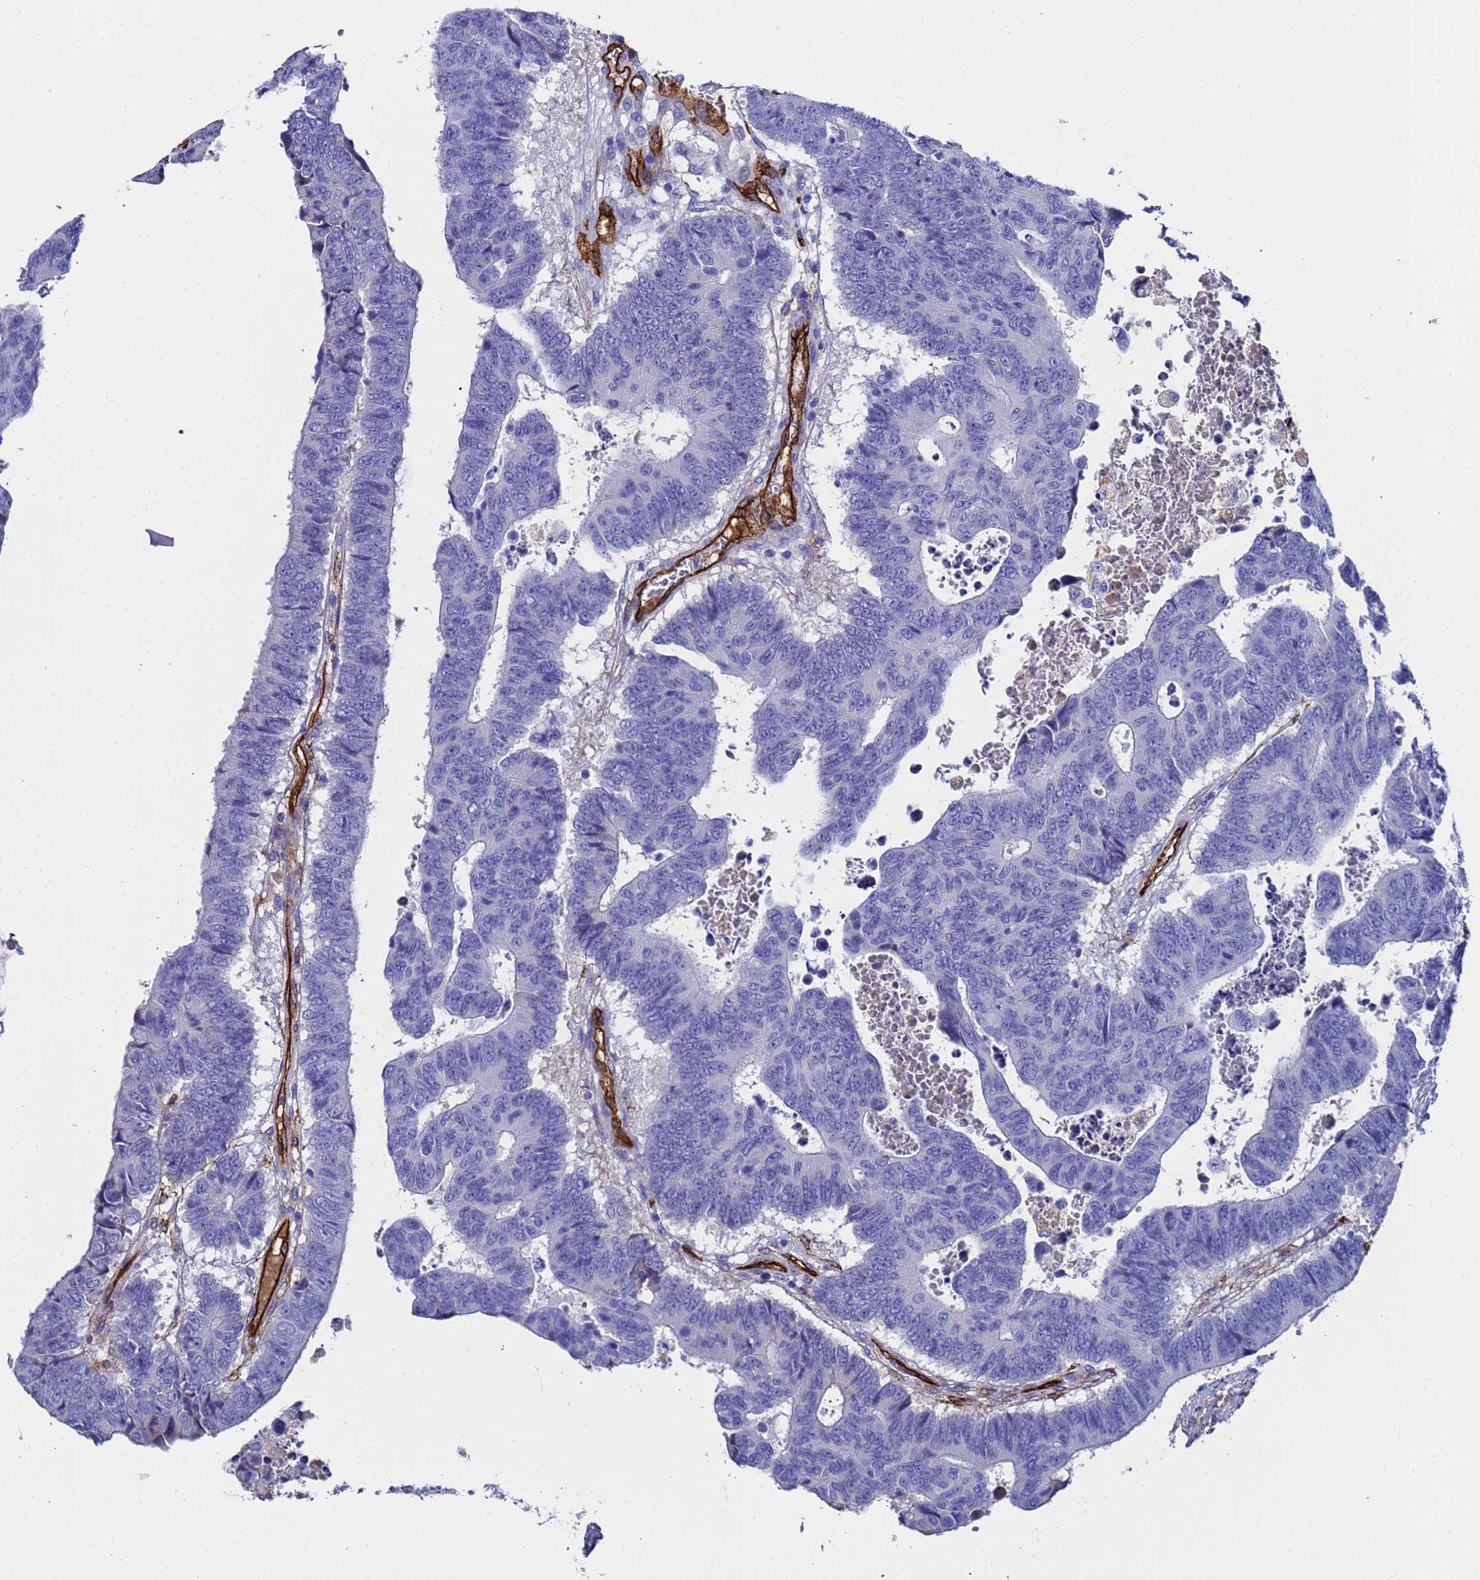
{"staining": {"intensity": "negative", "quantity": "none", "location": "none"}, "tissue": "colorectal cancer", "cell_type": "Tumor cells", "image_type": "cancer", "snomed": [{"axis": "morphology", "description": "Adenocarcinoma, NOS"}, {"axis": "topography", "description": "Rectum"}], "caption": "Immunohistochemistry photomicrograph of neoplastic tissue: colorectal adenocarcinoma stained with DAB shows no significant protein positivity in tumor cells.", "gene": "ADIPOQ", "patient": {"sex": "male", "age": 84}}